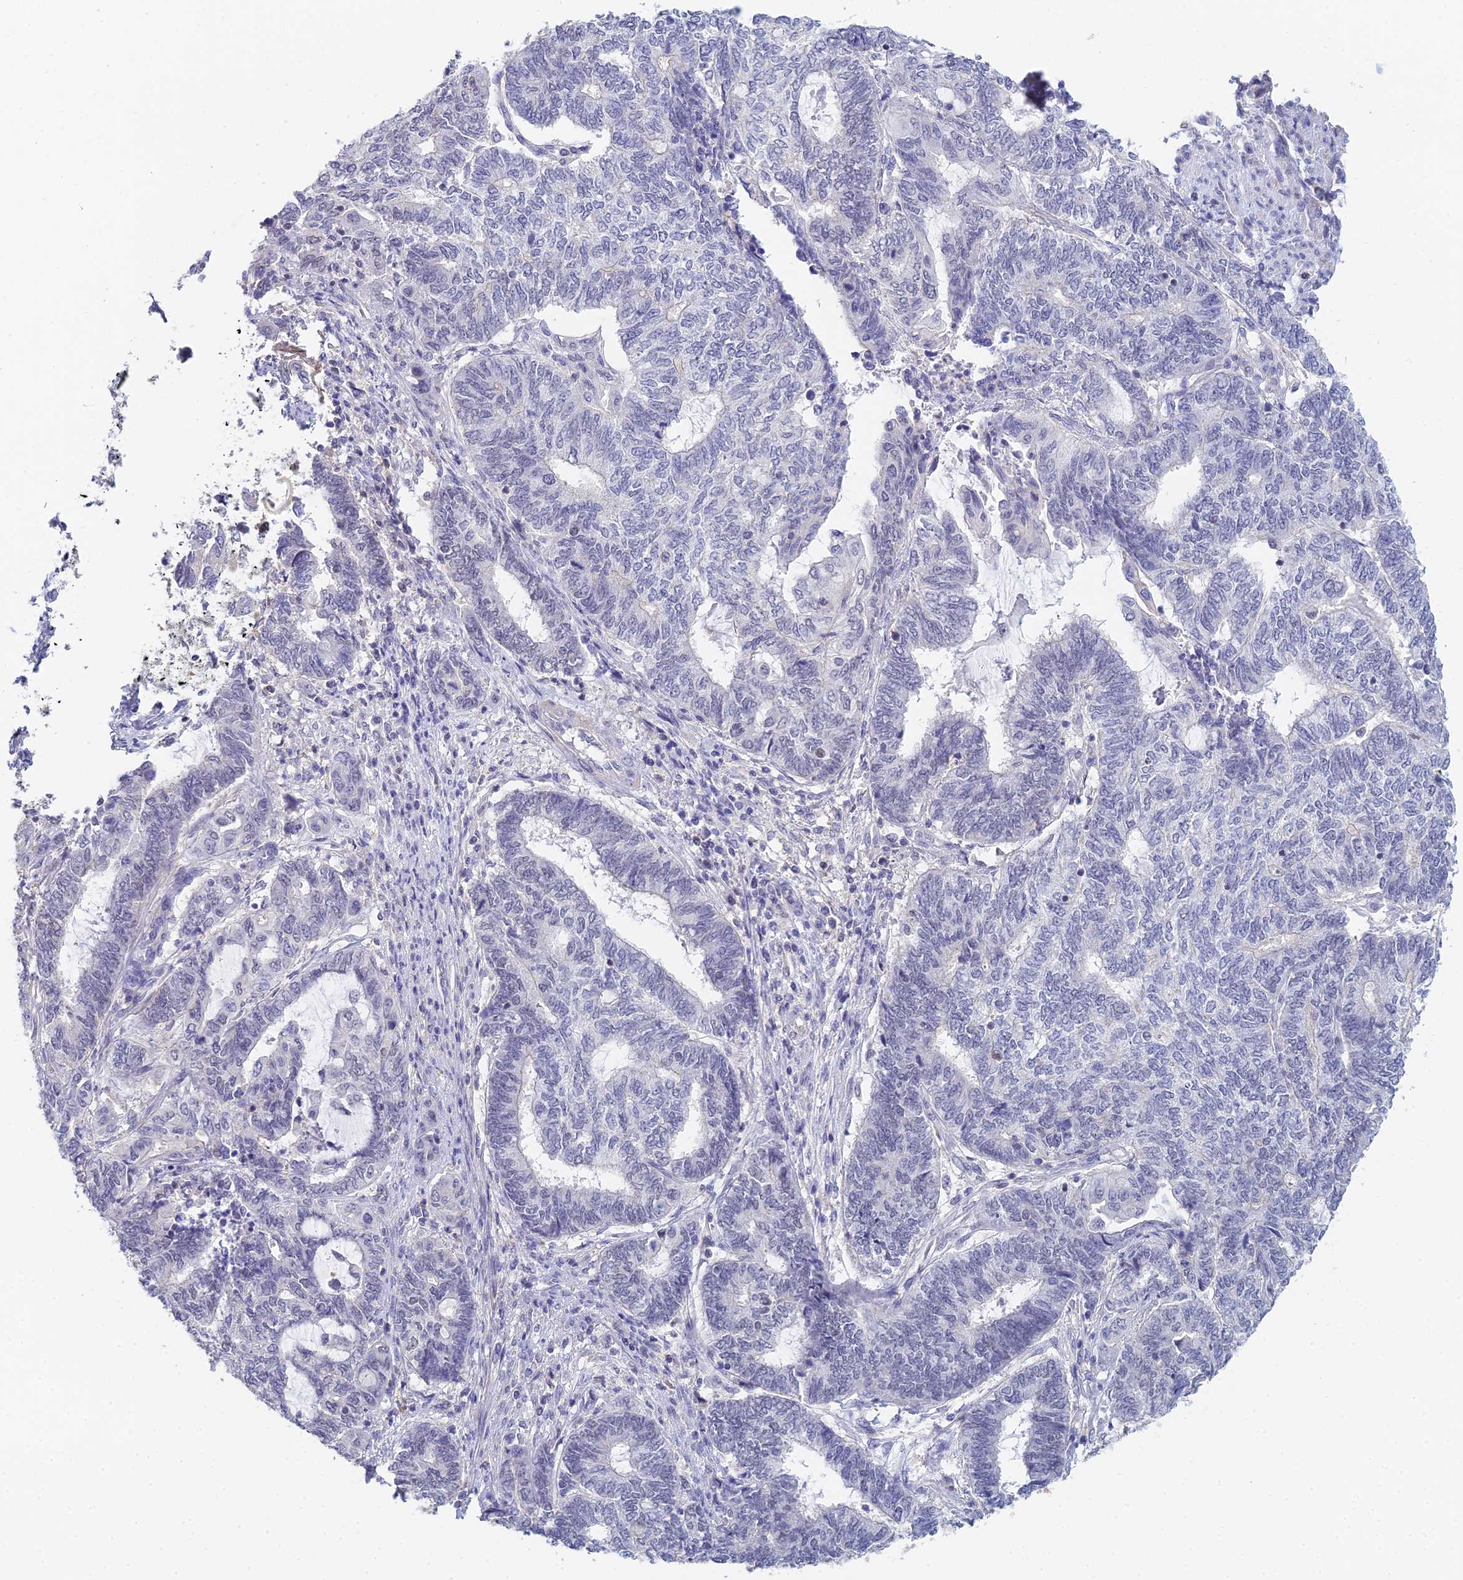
{"staining": {"intensity": "negative", "quantity": "none", "location": "none"}, "tissue": "endometrial cancer", "cell_type": "Tumor cells", "image_type": "cancer", "snomed": [{"axis": "morphology", "description": "Adenocarcinoma, NOS"}, {"axis": "topography", "description": "Uterus"}, {"axis": "topography", "description": "Endometrium"}], "caption": "This is an IHC histopathology image of endometrial cancer. There is no staining in tumor cells.", "gene": "MCM2", "patient": {"sex": "female", "age": 70}}